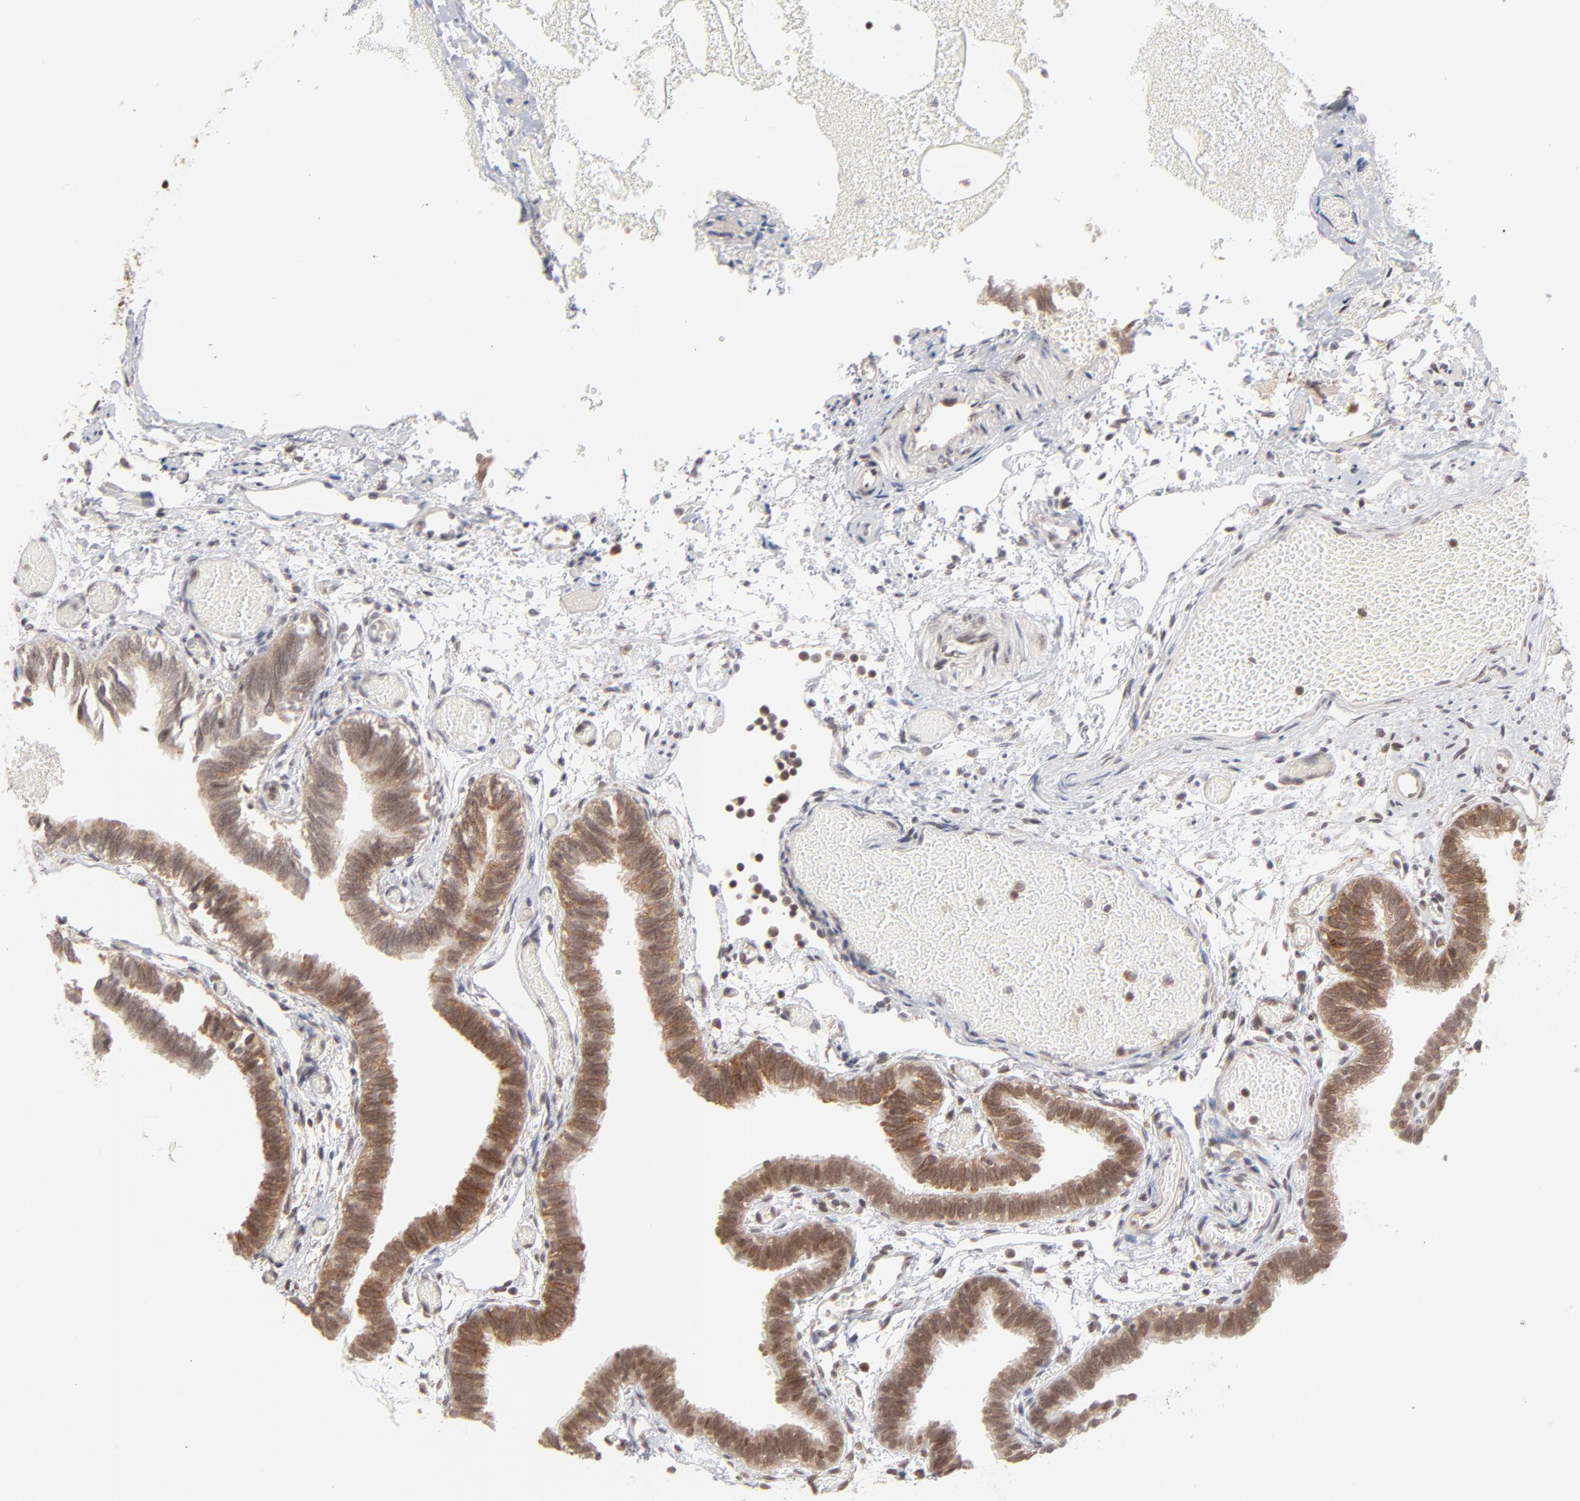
{"staining": {"intensity": "moderate", "quantity": ">75%", "location": "cytoplasmic/membranous"}, "tissue": "fallopian tube", "cell_type": "Glandular cells", "image_type": "normal", "snomed": [{"axis": "morphology", "description": "Normal tissue, NOS"}, {"axis": "topography", "description": "Fallopian tube"}], "caption": "Glandular cells show moderate cytoplasmic/membranous staining in about >75% of cells in benign fallopian tube.", "gene": "ARIH1", "patient": {"sex": "female", "age": 29}}